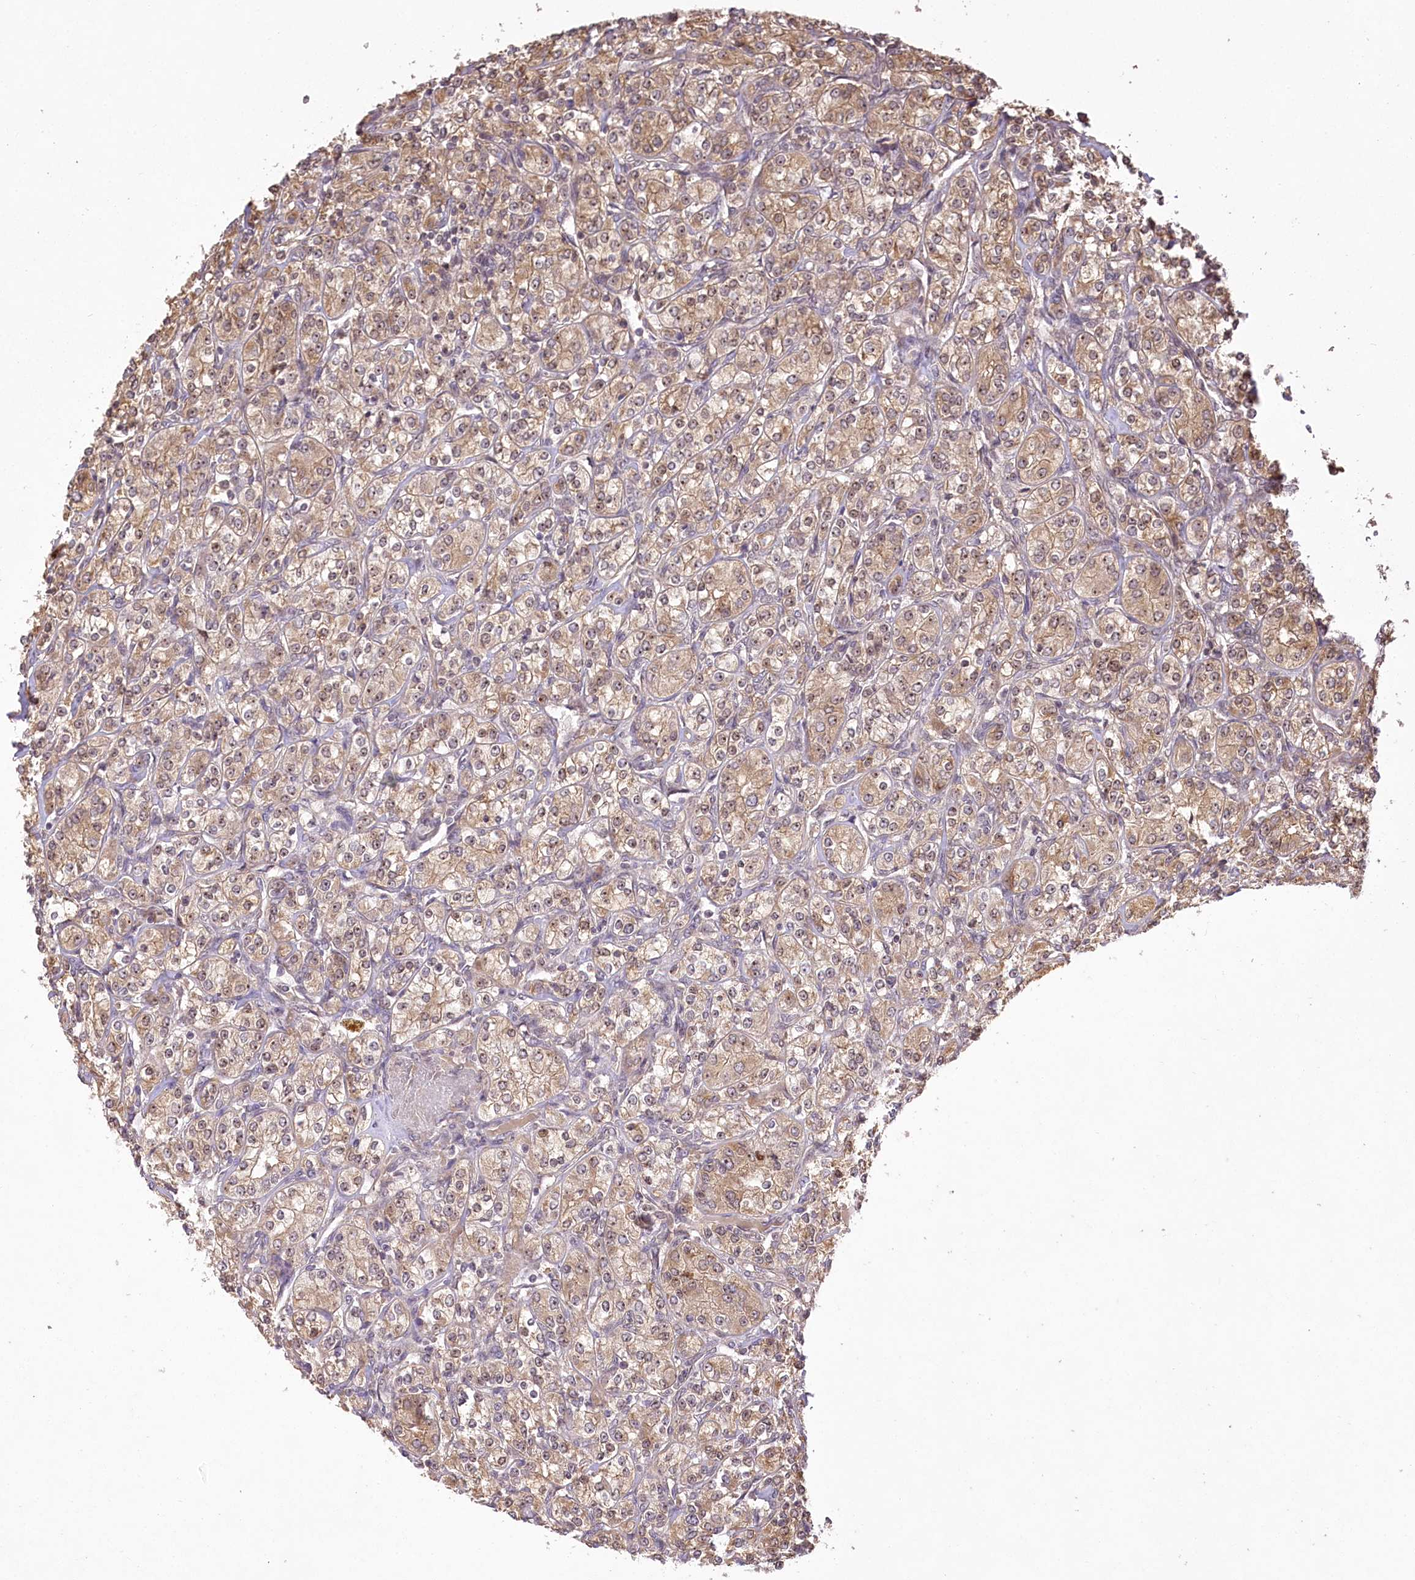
{"staining": {"intensity": "weak", "quantity": ">75%", "location": "cytoplasmic/membranous"}, "tissue": "renal cancer", "cell_type": "Tumor cells", "image_type": "cancer", "snomed": [{"axis": "morphology", "description": "Adenocarcinoma, NOS"}, {"axis": "topography", "description": "Kidney"}], "caption": "Protein expression analysis of human renal cancer (adenocarcinoma) reveals weak cytoplasmic/membranous staining in approximately >75% of tumor cells. The staining was performed using DAB to visualize the protein expression in brown, while the nuclei were stained in blue with hematoxylin (Magnification: 20x).", "gene": "SERGEF", "patient": {"sex": "male", "age": 77}}